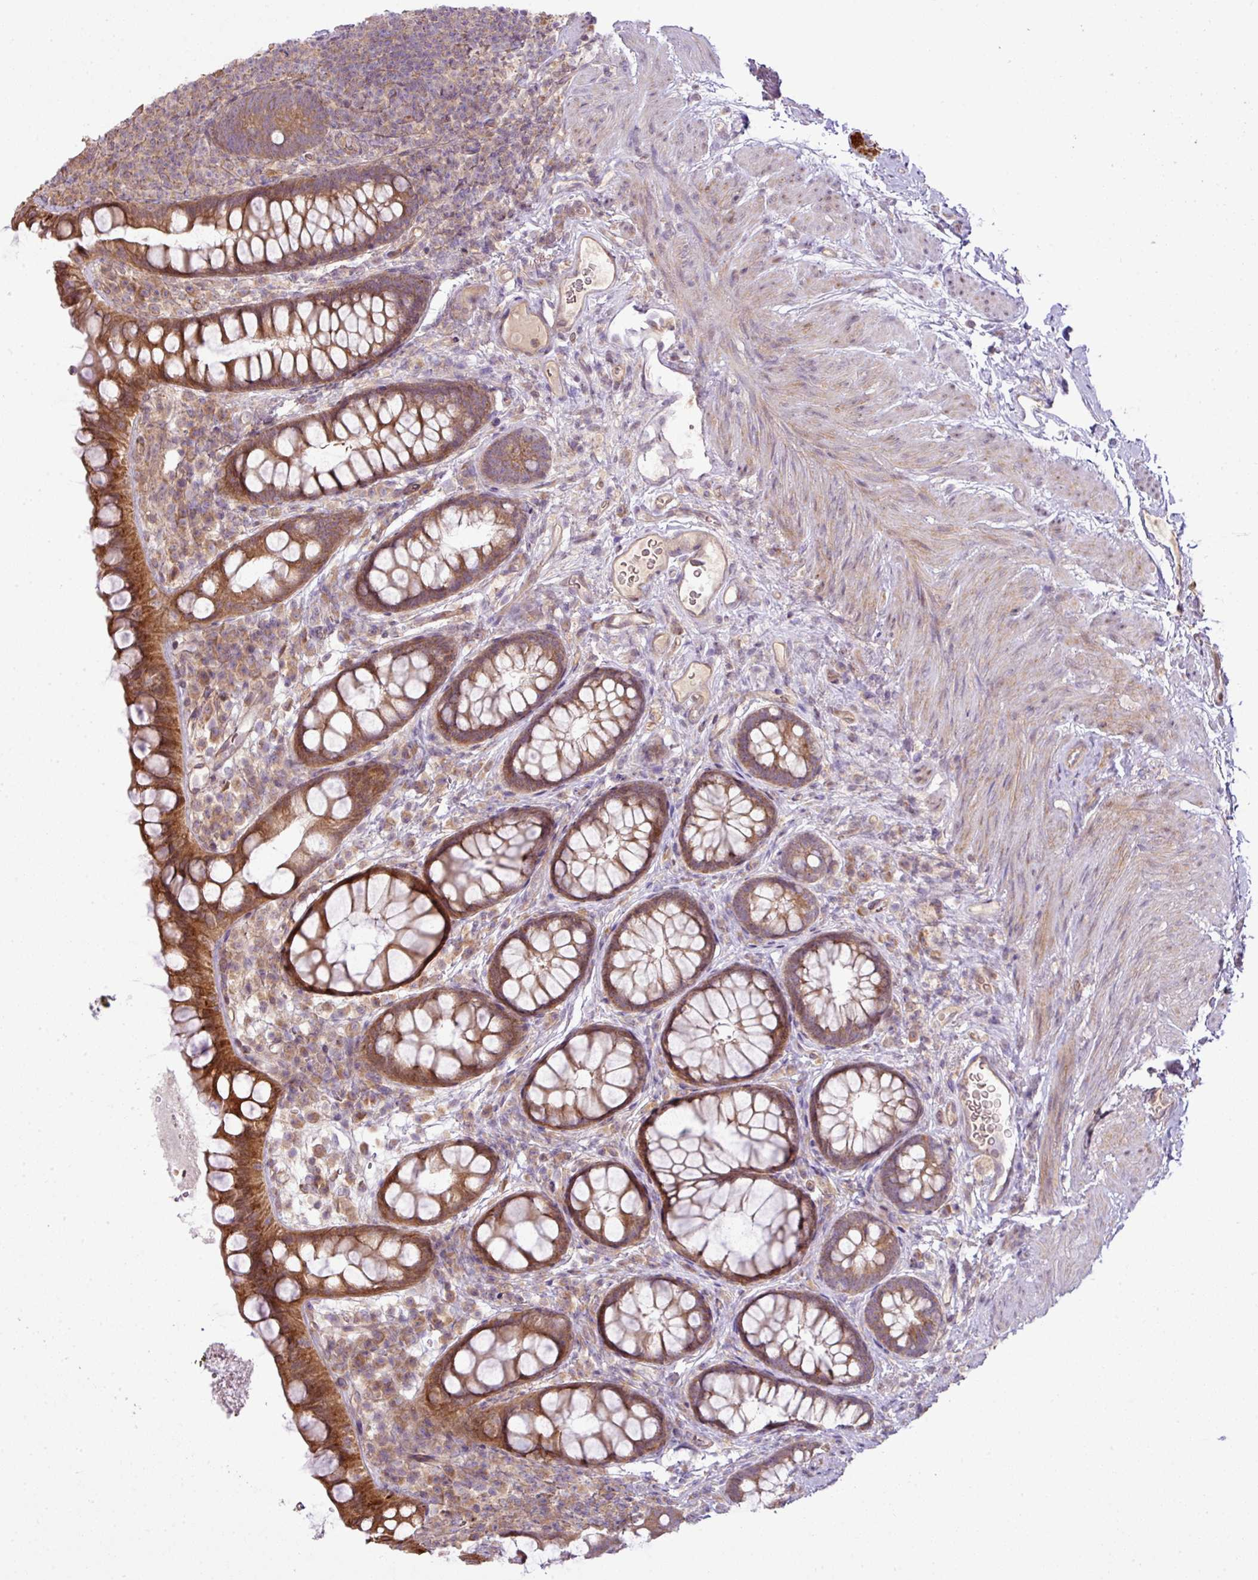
{"staining": {"intensity": "moderate", "quantity": ">75%", "location": "cytoplasmic/membranous"}, "tissue": "rectum", "cell_type": "Glandular cells", "image_type": "normal", "snomed": [{"axis": "morphology", "description": "Normal tissue, NOS"}, {"axis": "topography", "description": "Rectum"}, {"axis": "topography", "description": "Peripheral nerve tissue"}], "caption": "A micrograph showing moderate cytoplasmic/membranous expression in approximately >75% of glandular cells in unremarkable rectum, as visualized by brown immunohistochemical staining.", "gene": "COX18", "patient": {"sex": "female", "age": 69}}